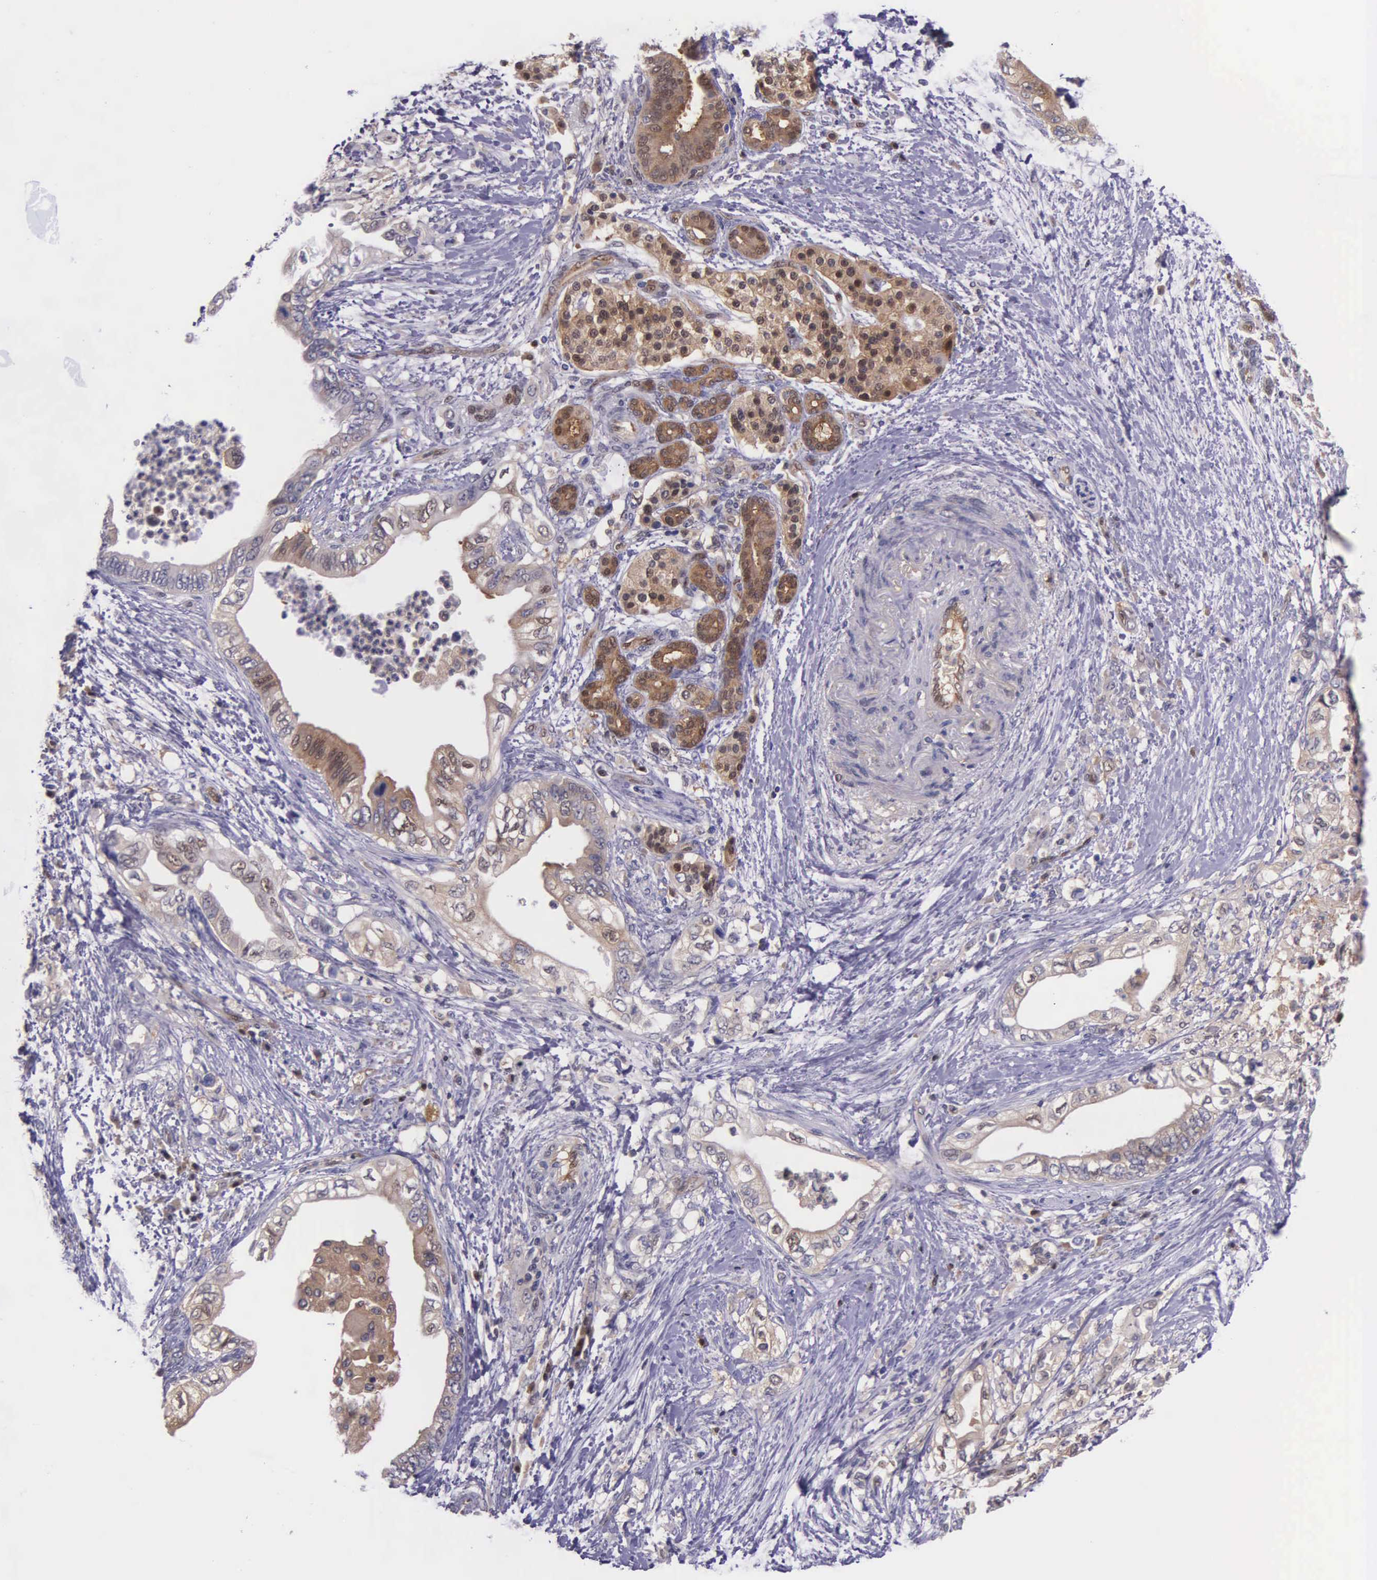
{"staining": {"intensity": "moderate", "quantity": ">75%", "location": "cytoplasmic/membranous"}, "tissue": "pancreatic cancer", "cell_type": "Tumor cells", "image_type": "cancer", "snomed": [{"axis": "morphology", "description": "Adenocarcinoma, NOS"}, {"axis": "topography", "description": "Pancreas"}], "caption": "Immunohistochemistry of adenocarcinoma (pancreatic) reveals medium levels of moderate cytoplasmic/membranous positivity in approximately >75% of tumor cells.", "gene": "GMPR2", "patient": {"sex": "female", "age": 66}}